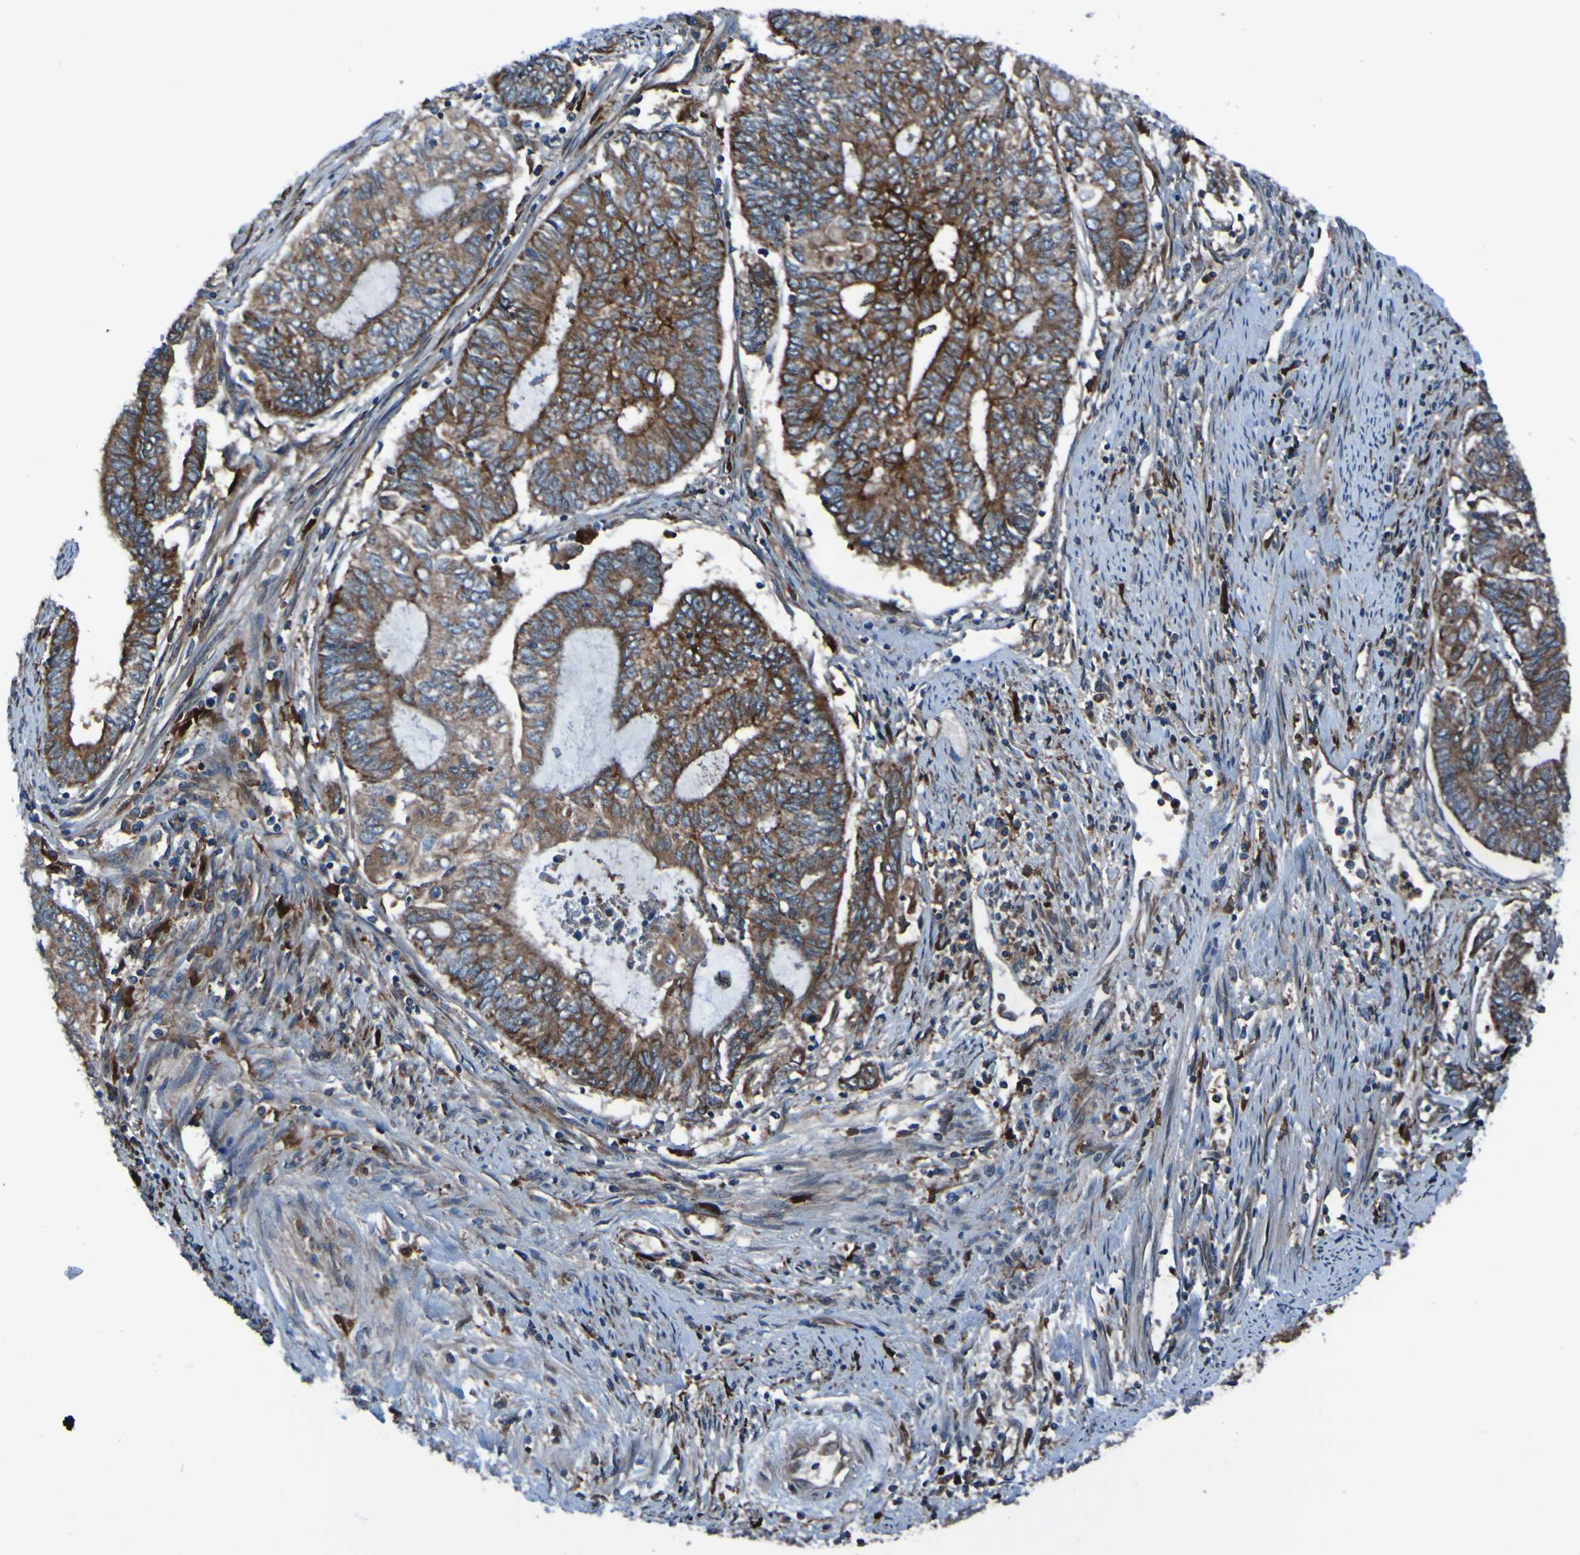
{"staining": {"intensity": "strong", "quantity": "25%-75%", "location": "cytoplasmic/membranous"}, "tissue": "endometrial cancer", "cell_type": "Tumor cells", "image_type": "cancer", "snomed": [{"axis": "morphology", "description": "Adenocarcinoma, NOS"}, {"axis": "topography", "description": "Uterus"}, {"axis": "topography", "description": "Endometrium"}], "caption": "Protein analysis of endometrial adenocarcinoma tissue demonstrates strong cytoplasmic/membranous staining in approximately 25%-75% of tumor cells.", "gene": "RAB5B", "patient": {"sex": "female", "age": 70}}